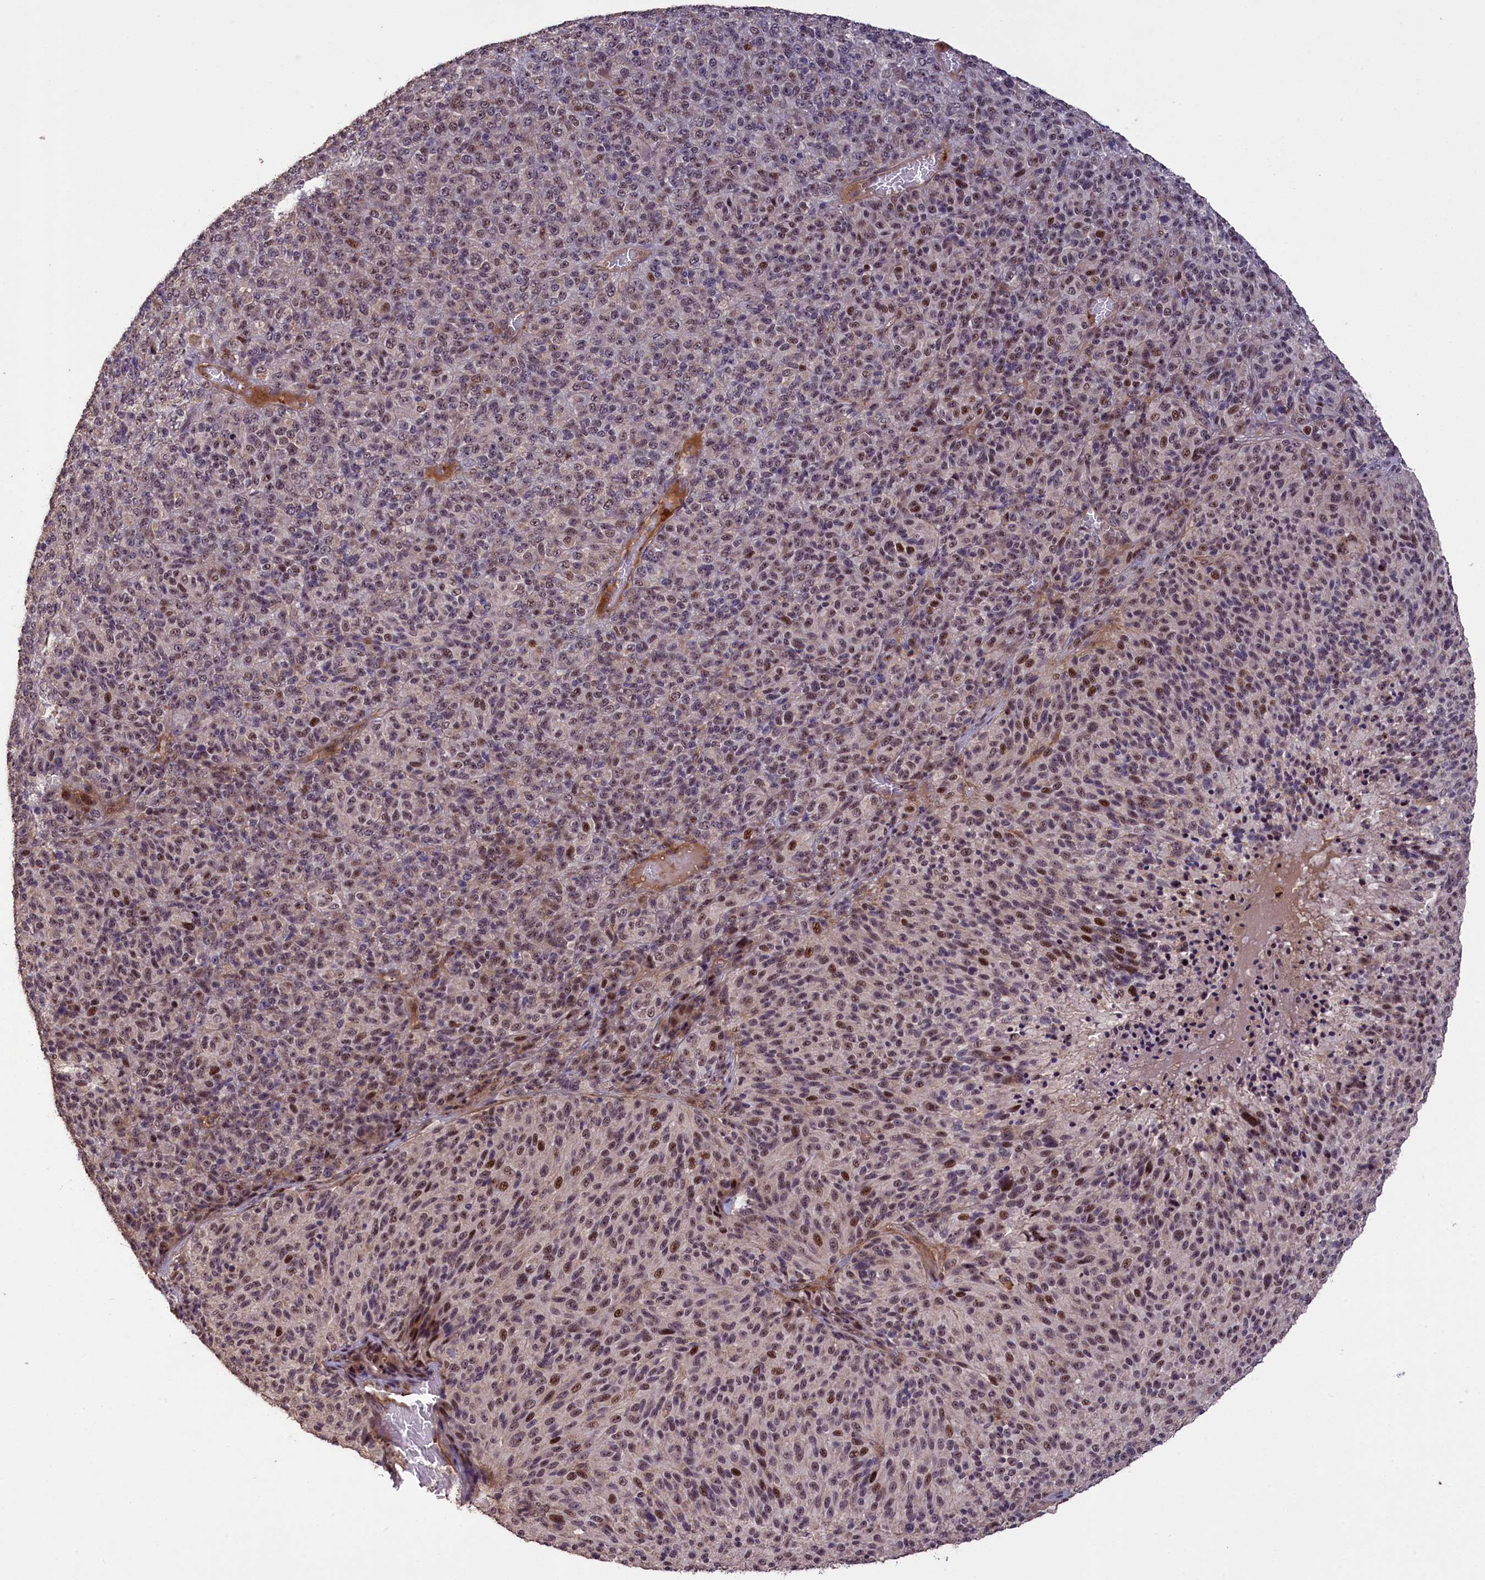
{"staining": {"intensity": "moderate", "quantity": "25%-75%", "location": "nuclear"}, "tissue": "melanoma", "cell_type": "Tumor cells", "image_type": "cancer", "snomed": [{"axis": "morphology", "description": "Malignant melanoma, Metastatic site"}, {"axis": "topography", "description": "Brain"}], "caption": "Melanoma stained for a protein (brown) displays moderate nuclear positive staining in approximately 25%-75% of tumor cells.", "gene": "FUZ", "patient": {"sex": "female", "age": 56}}